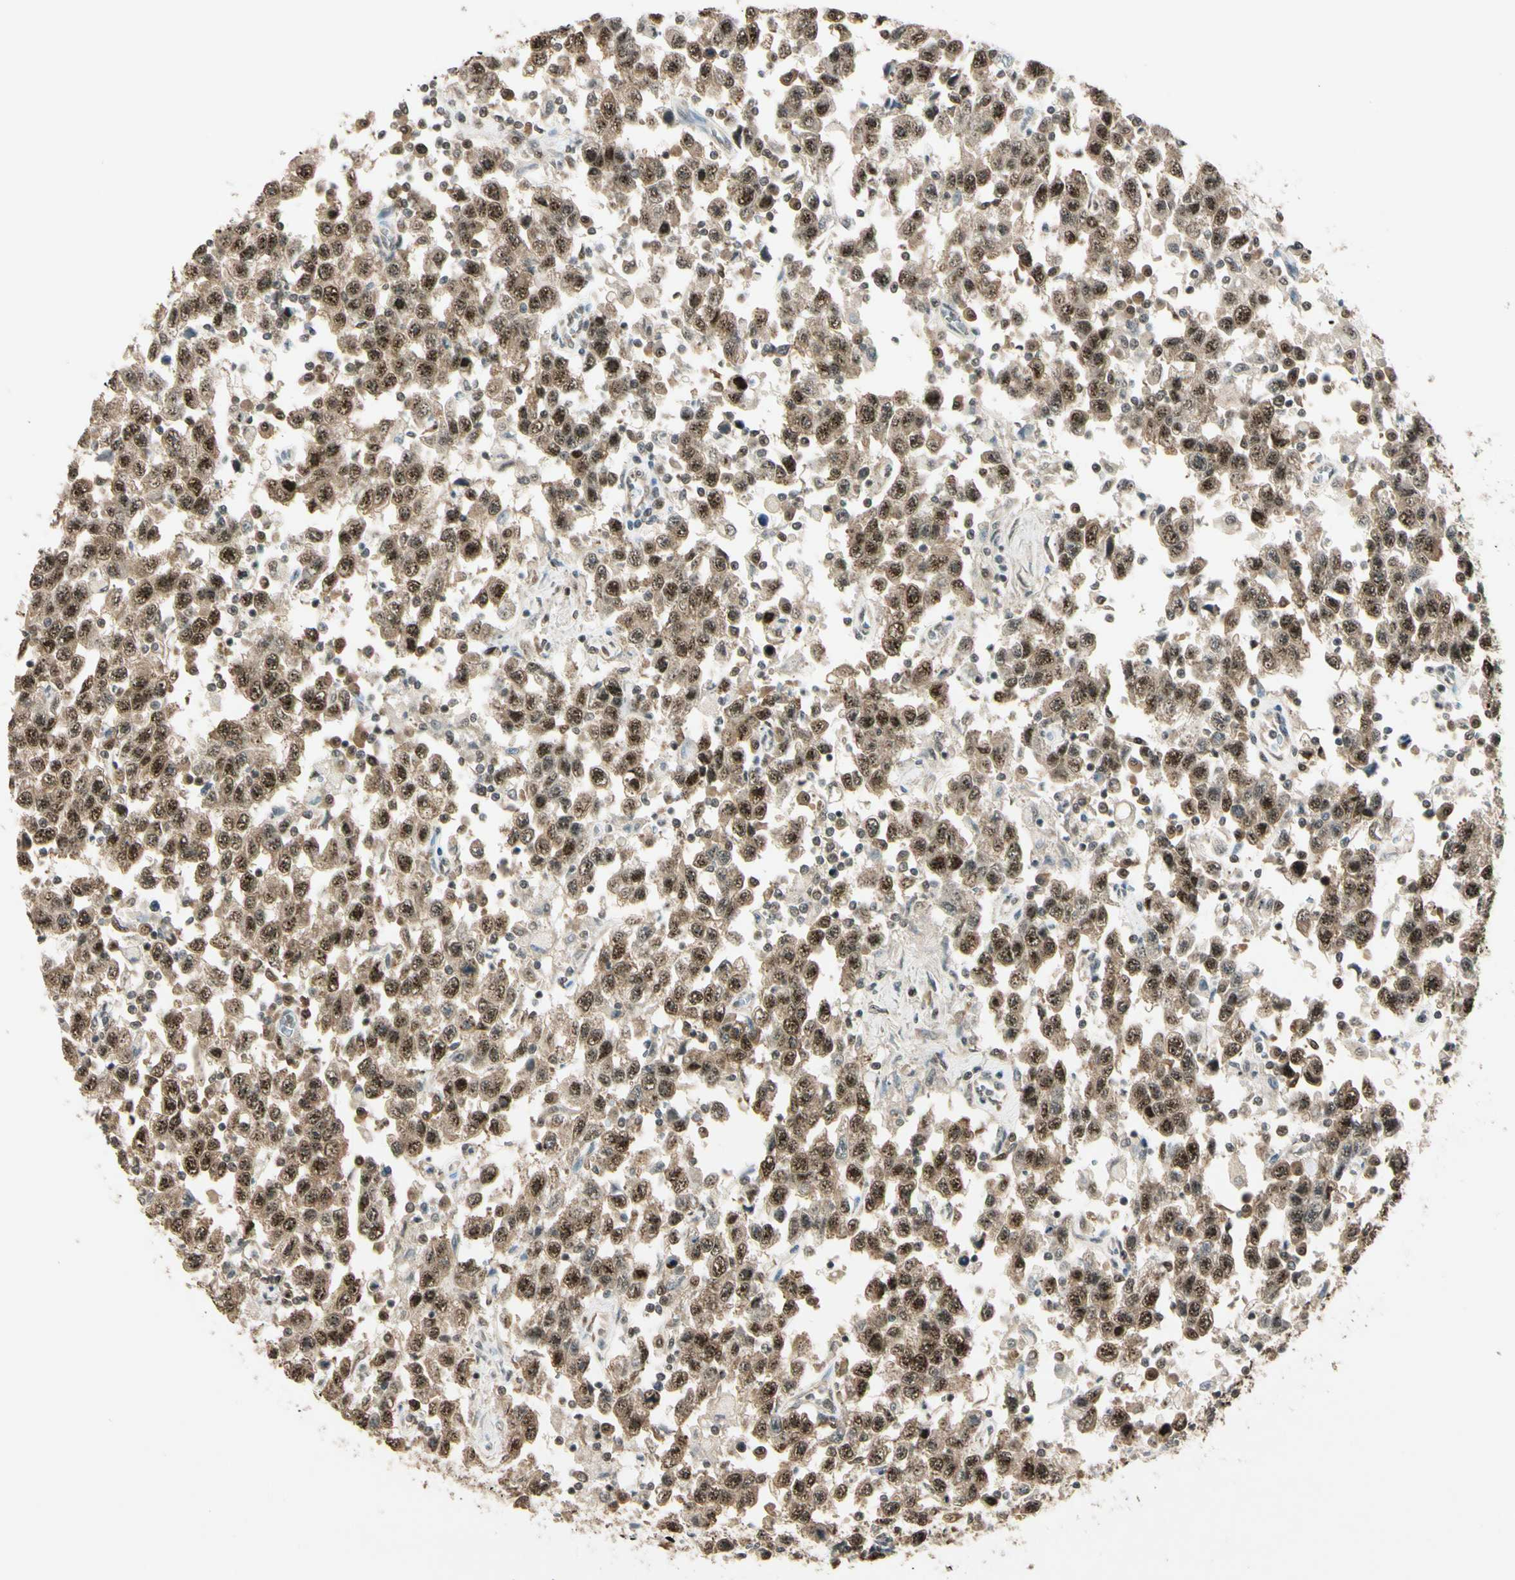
{"staining": {"intensity": "moderate", "quantity": ">75%", "location": "cytoplasmic/membranous,nuclear"}, "tissue": "testis cancer", "cell_type": "Tumor cells", "image_type": "cancer", "snomed": [{"axis": "morphology", "description": "Seminoma, NOS"}, {"axis": "topography", "description": "Testis"}], "caption": "Protein expression analysis of human seminoma (testis) reveals moderate cytoplasmic/membranous and nuclear expression in approximately >75% of tumor cells.", "gene": "MCPH1", "patient": {"sex": "male", "age": 41}}